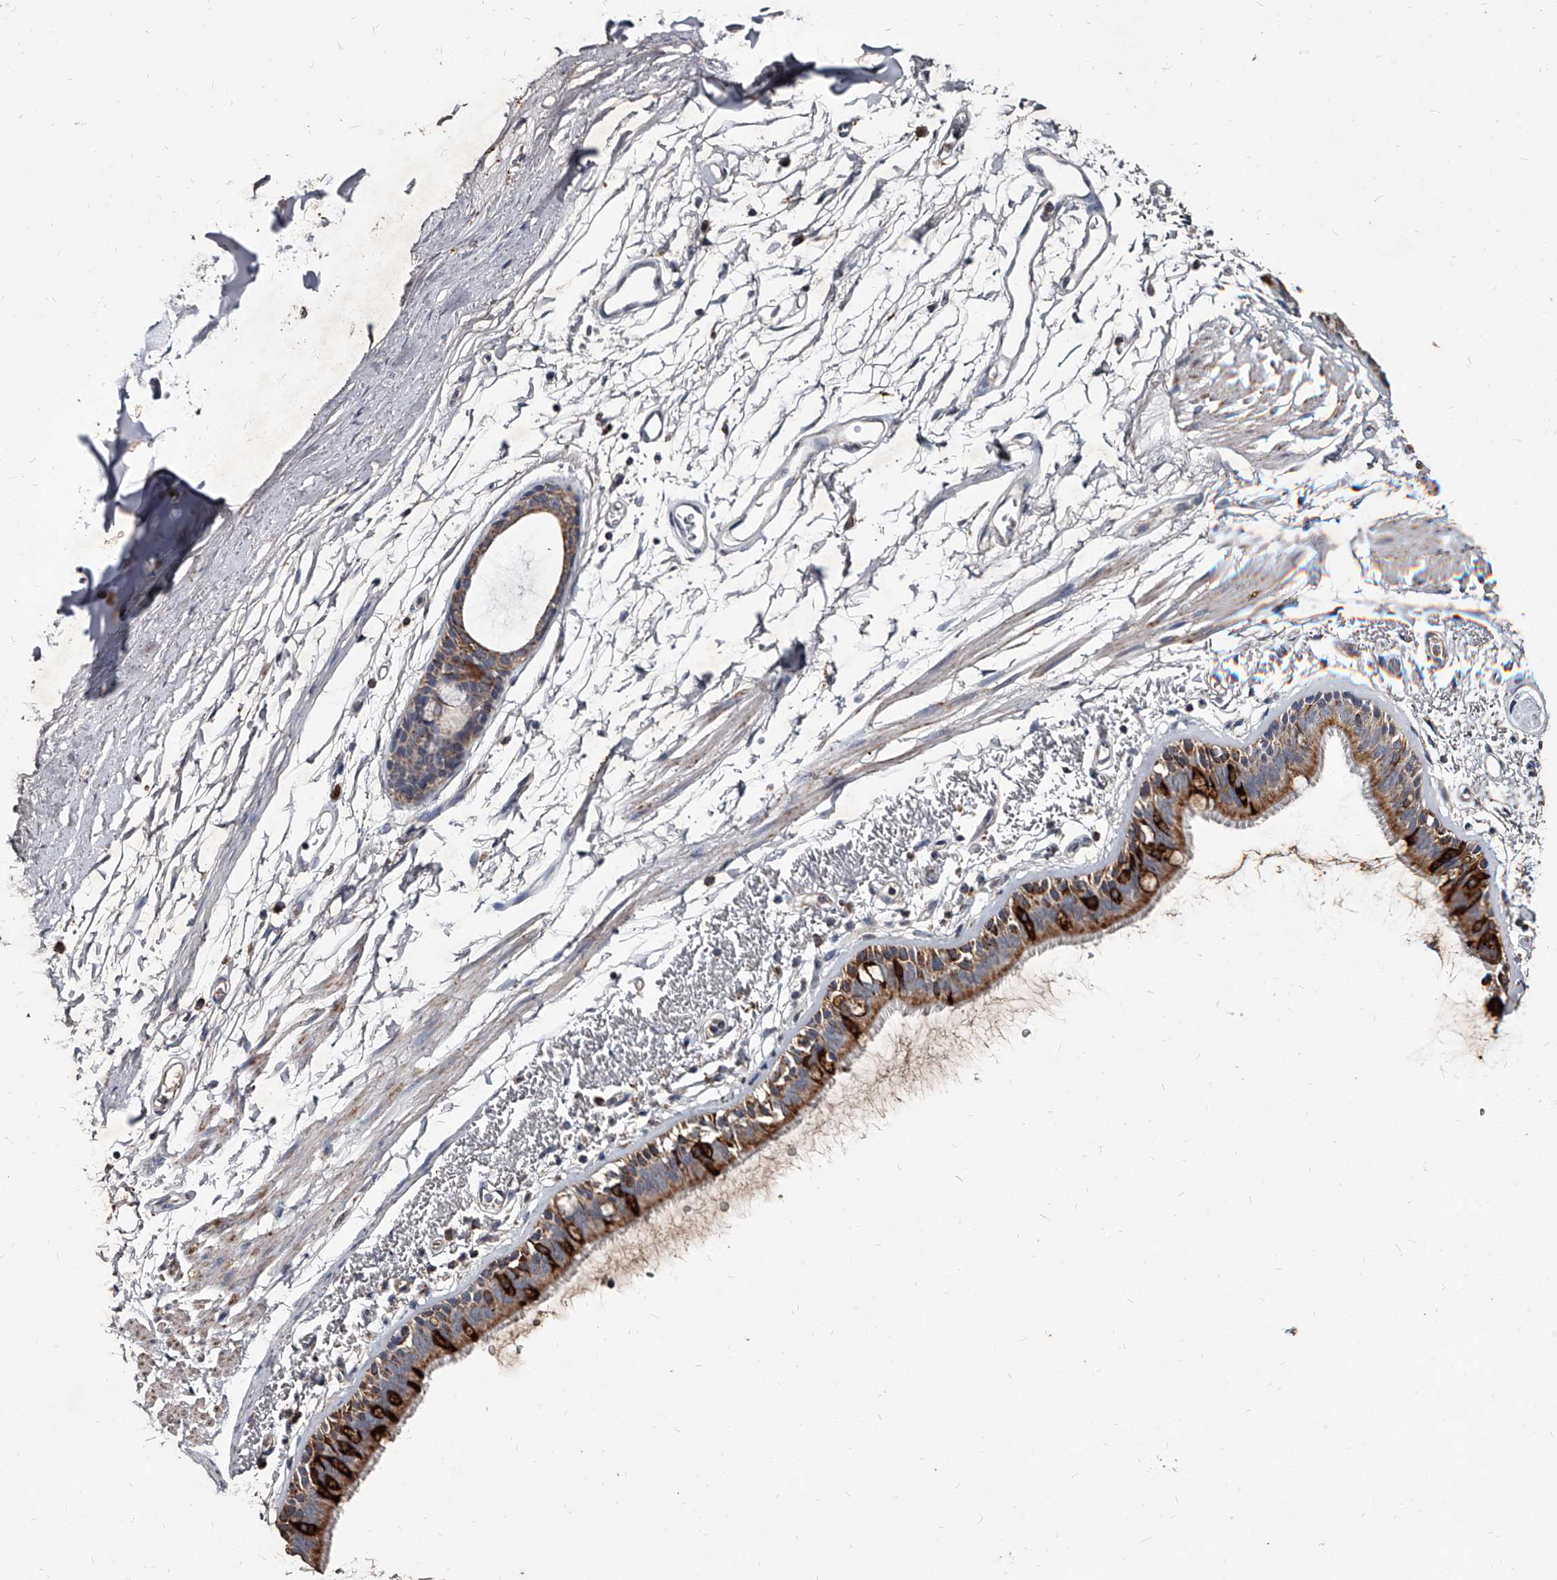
{"staining": {"intensity": "moderate", "quantity": ">75%", "location": "cytoplasmic/membranous"}, "tissue": "bronchus", "cell_type": "Respiratory epithelial cells", "image_type": "normal", "snomed": [{"axis": "morphology", "description": "Normal tissue, NOS"}, {"axis": "topography", "description": "Lymph node"}, {"axis": "topography", "description": "Bronchus"}], "caption": "Protein staining by IHC shows moderate cytoplasmic/membranous positivity in approximately >75% of respiratory epithelial cells in benign bronchus. The staining was performed using DAB (3,3'-diaminobenzidine) to visualize the protein expression in brown, while the nuclei were stained in blue with hematoxylin (Magnification: 20x).", "gene": "GPR183", "patient": {"sex": "female", "age": 70}}